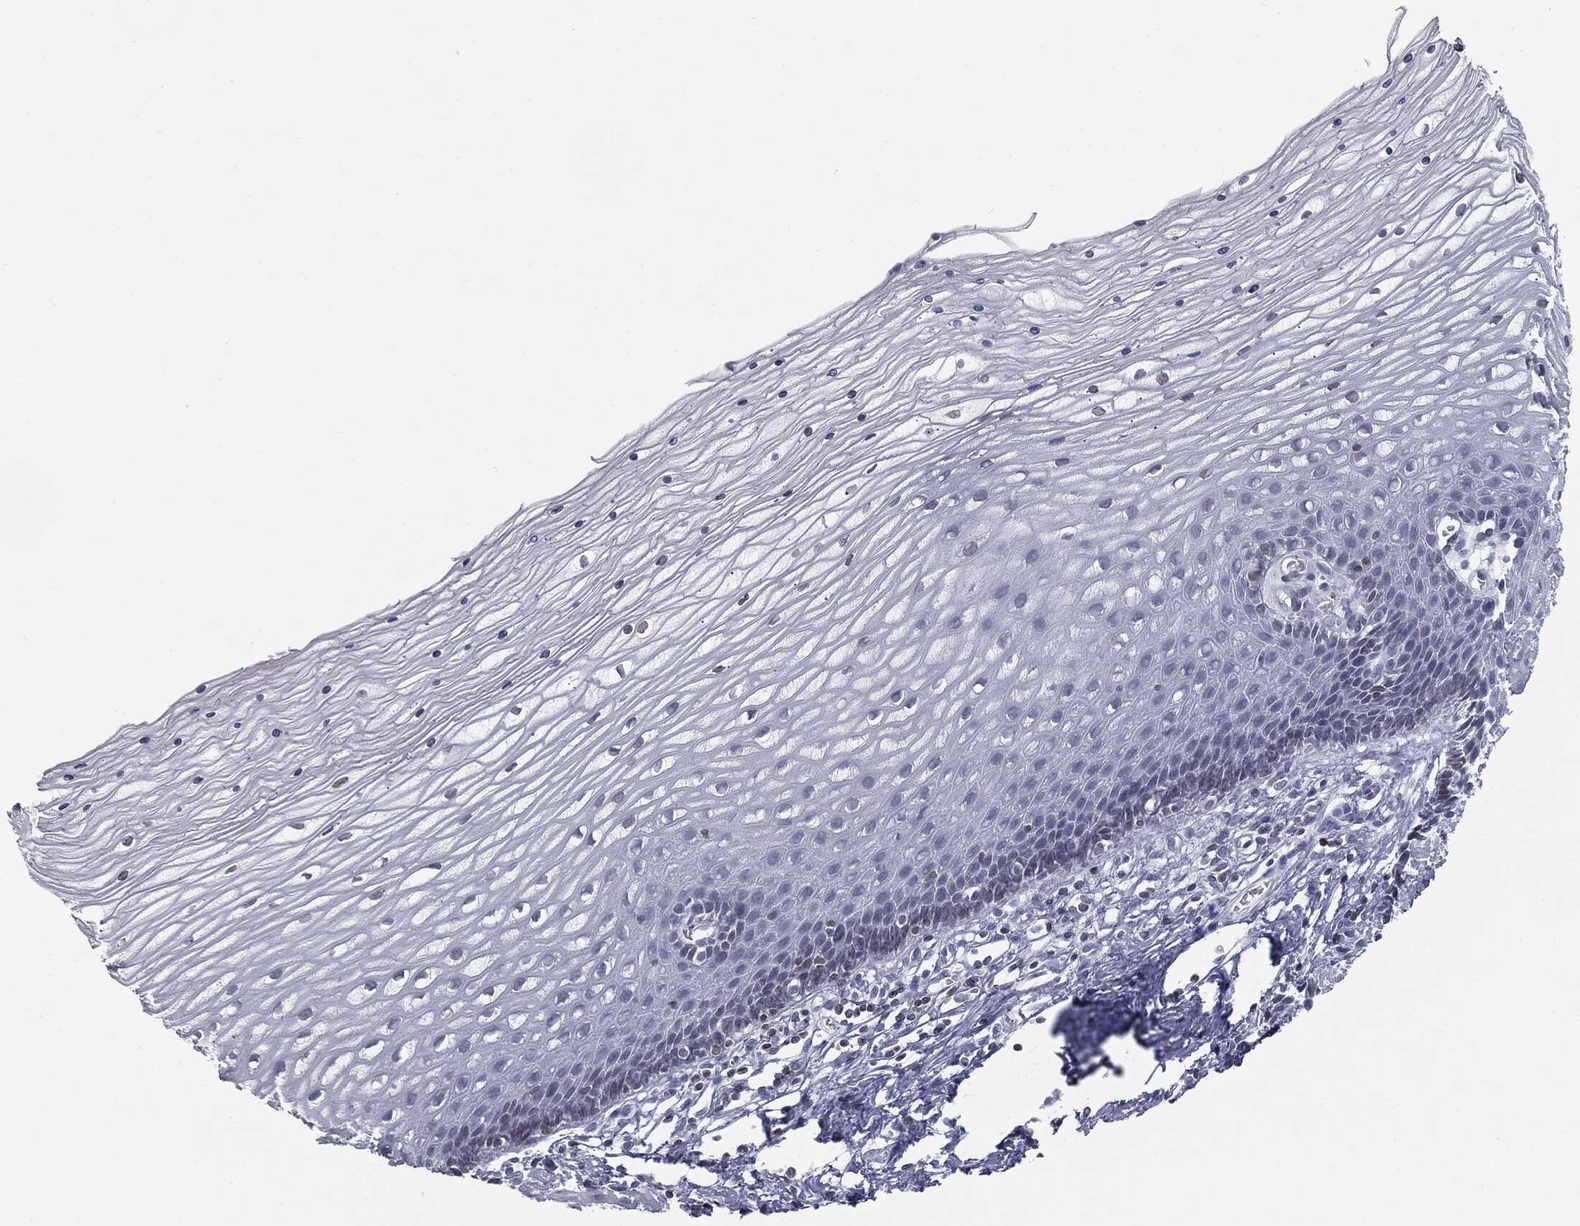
{"staining": {"intensity": "negative", "quantity": "none", "location": "none"}, "tissue": "cervix", "cell_type": "Glandular cells", "image_type": "normal", "snomed": [{"axis": "morphology", "description": "Normal tissue, NOS"}, {"axis": "topography", "description": "Cervix"}], "caption": "Glandular cells are negative for protein expression in normal human cervix. (Immunohistochemistry, brightfield microscopy, high magnification).", "gene": "ALDOB", "patient": {"sex": "female", "age": 35}}